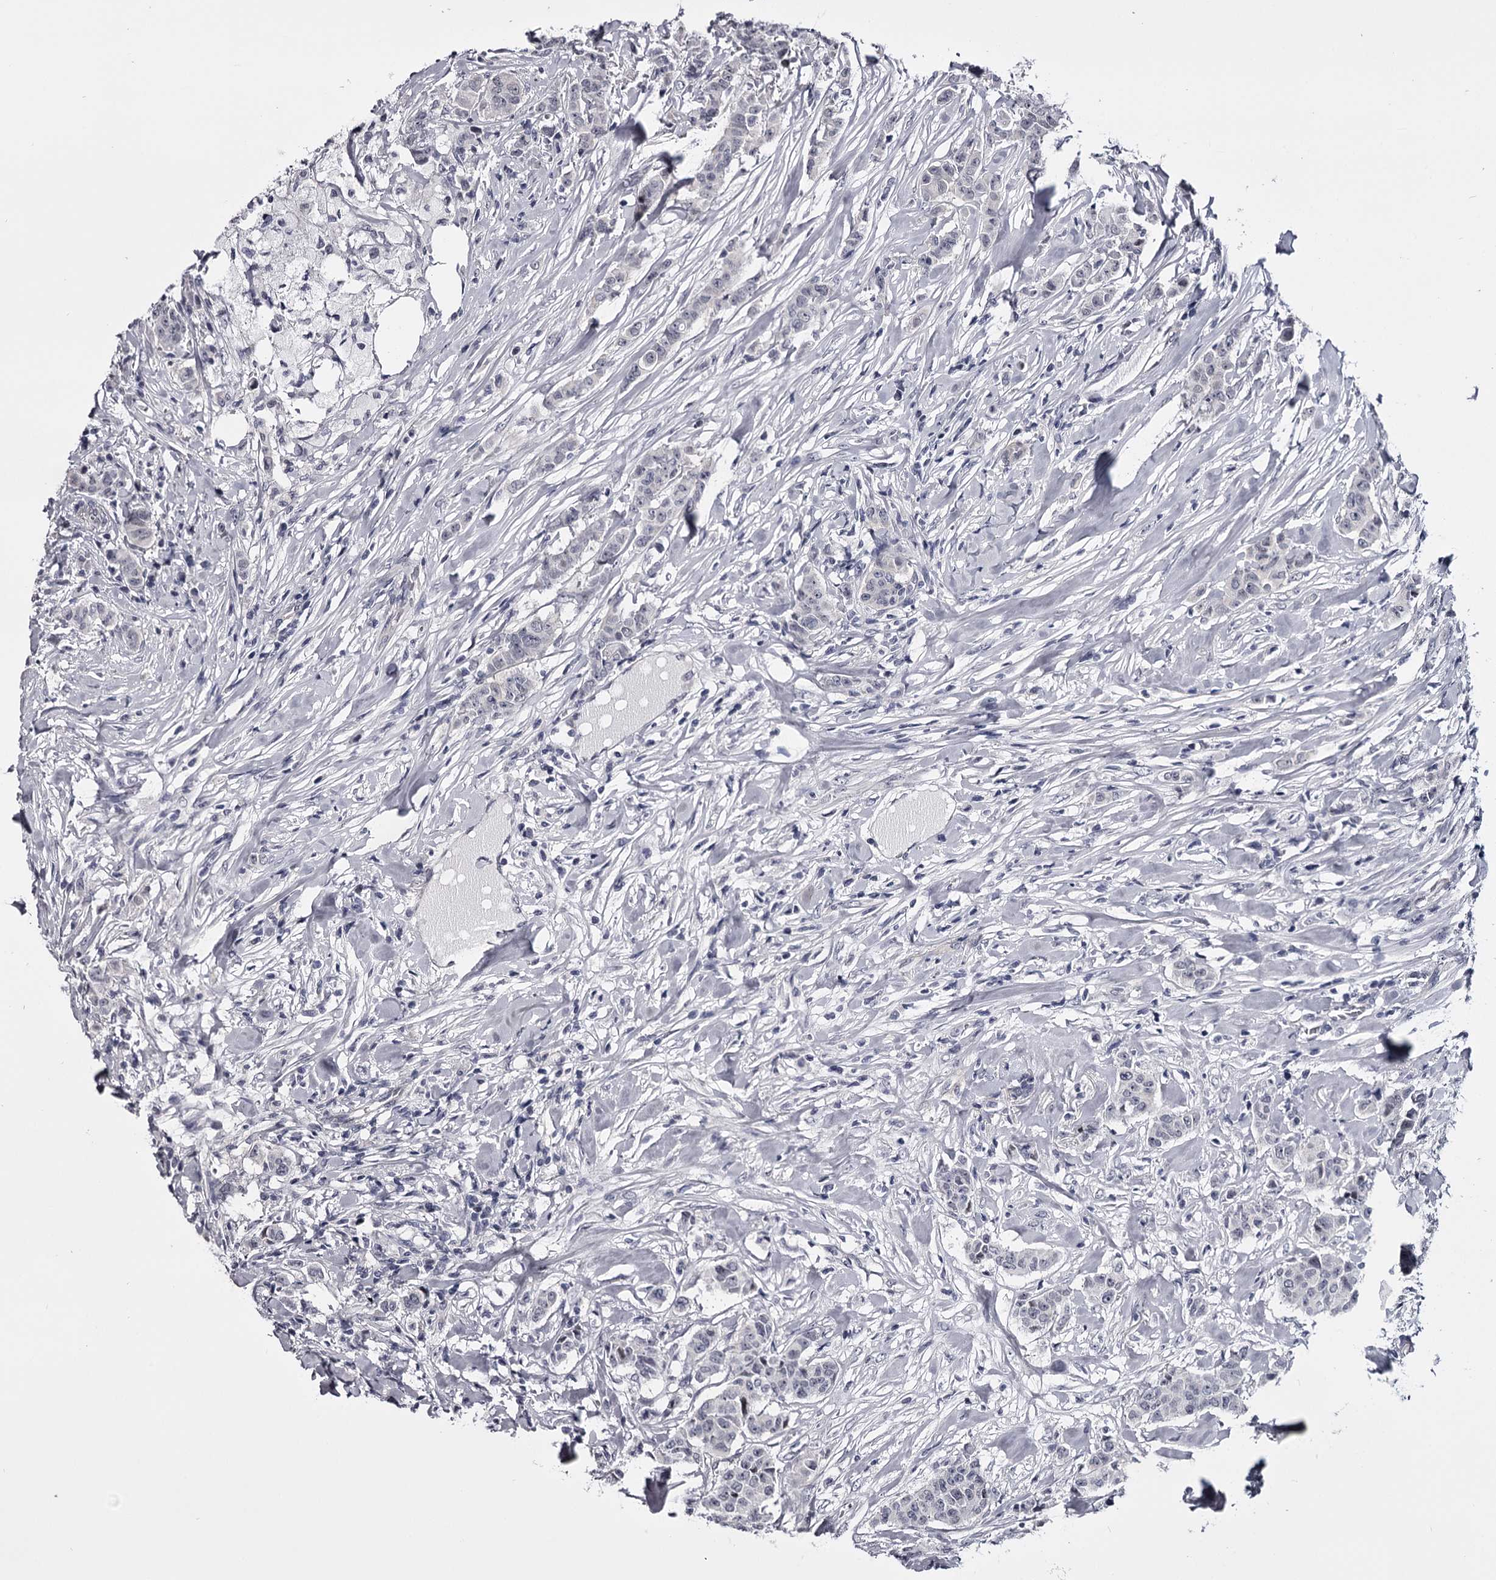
{"staining": {"intensity": "negative", "quantity": "none", "location": "none"}, "tissue": "breast cancer", "cell_type": "Tumor cells", "image_type": "cancer", "snomed": [{"axis": "morphology", "description": "Duct carcinoma"}, {"axis": "topography", "description": "Breast"}], "caption": "Immunohistochemistry (IHC) micrograph of human breast invasive ductal carcinoma stained for a protein (brown), which displays no positivity in tumor cells.", "gene": "OVOL2", "patient": {"sex": "female", "age": 40}}